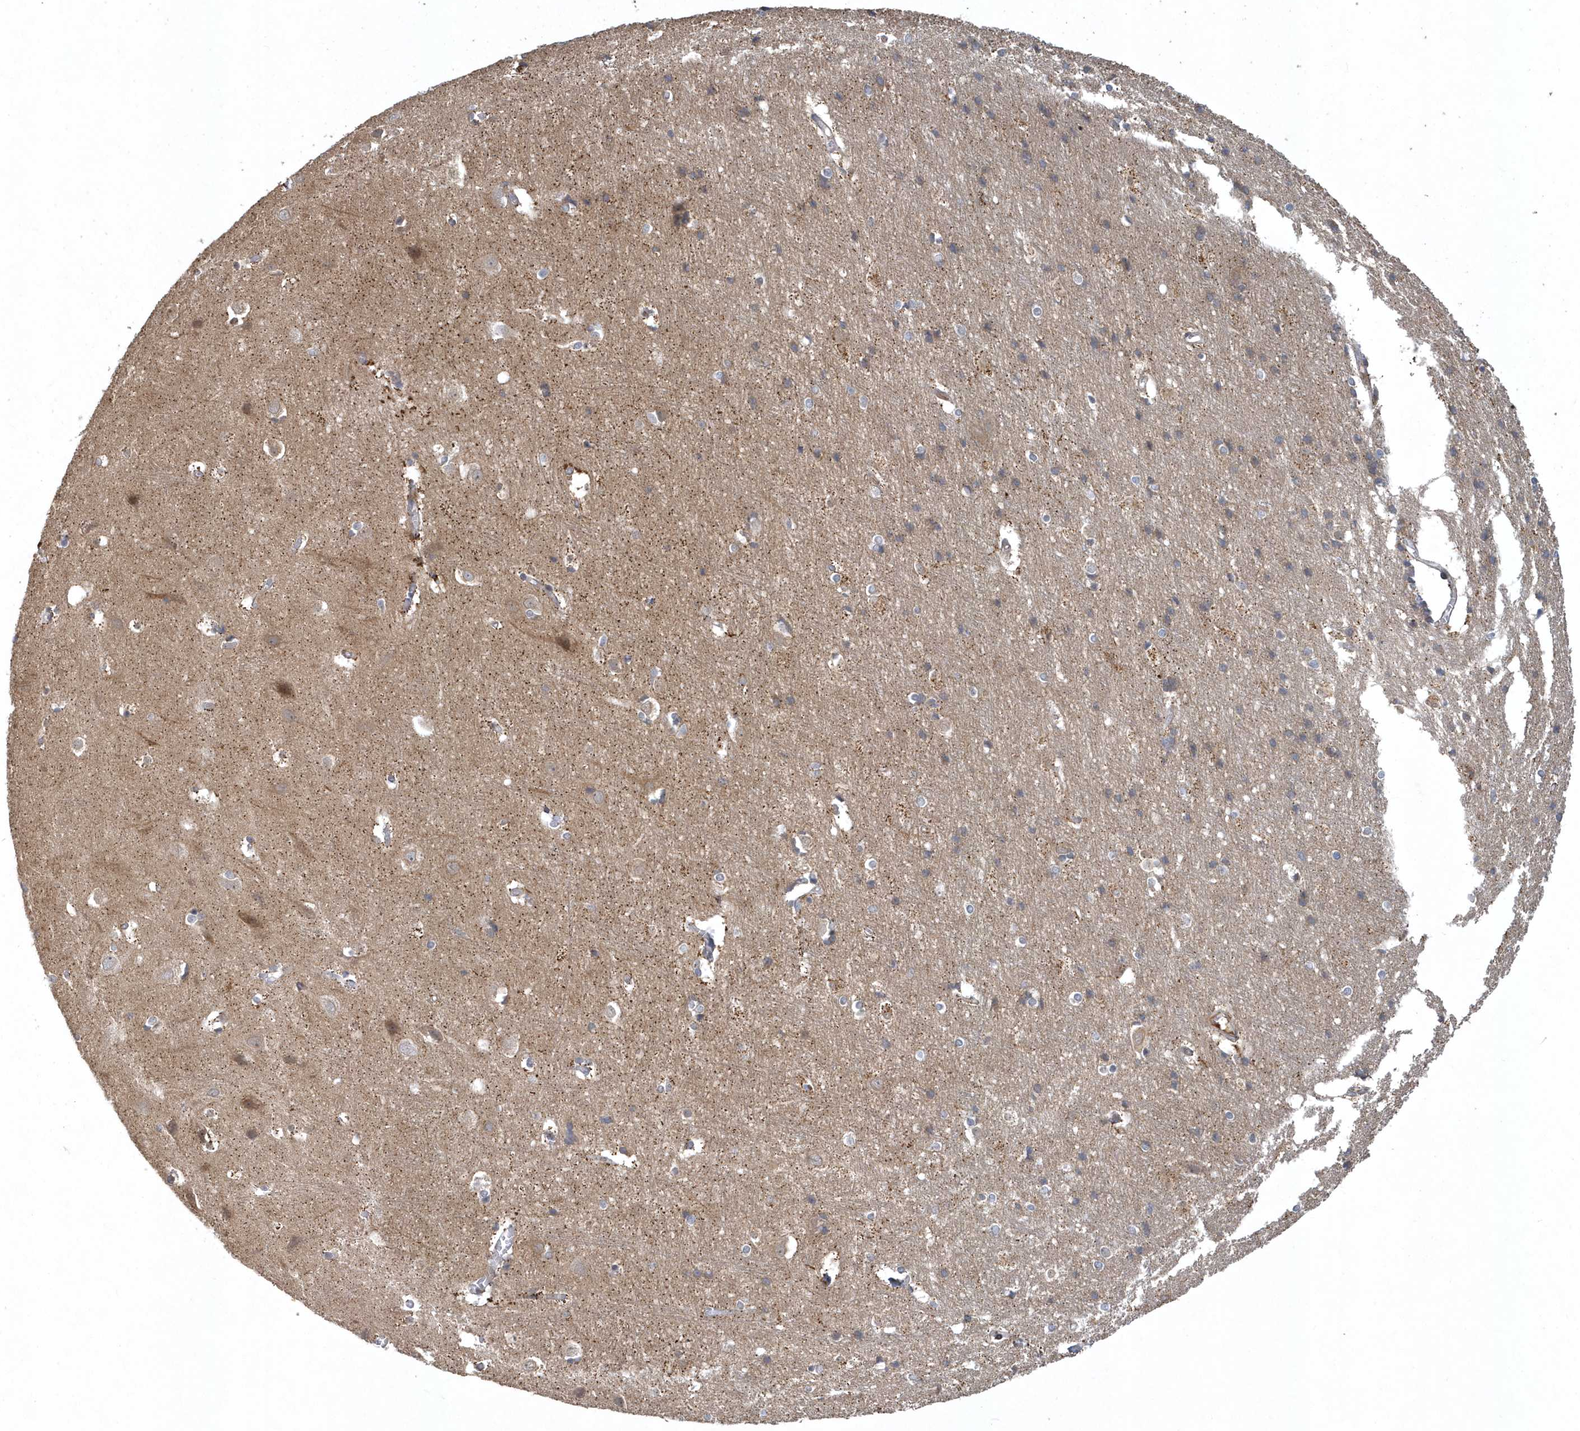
{"staining": {"intensity": "moderate", "quantity": ">75%", "location": "cytoplasmic/membranous"}, "tissue": "cerebral cortex", "cell_type": "Endothelial cells", "image_type": "normal", "snomed": [{"axis": "morphology", "description": "Normal tissue, NOS"}, {"axis": "topography", "description": "Cerebral cortex"}], "caption": "Moderate cytoplasmic/membranous staining is seen in about >75% of endothelial cells in unremarkable cerebral cortex.", "gene": "TRAIP", "patient": {"sex": "male", "age": 54}}